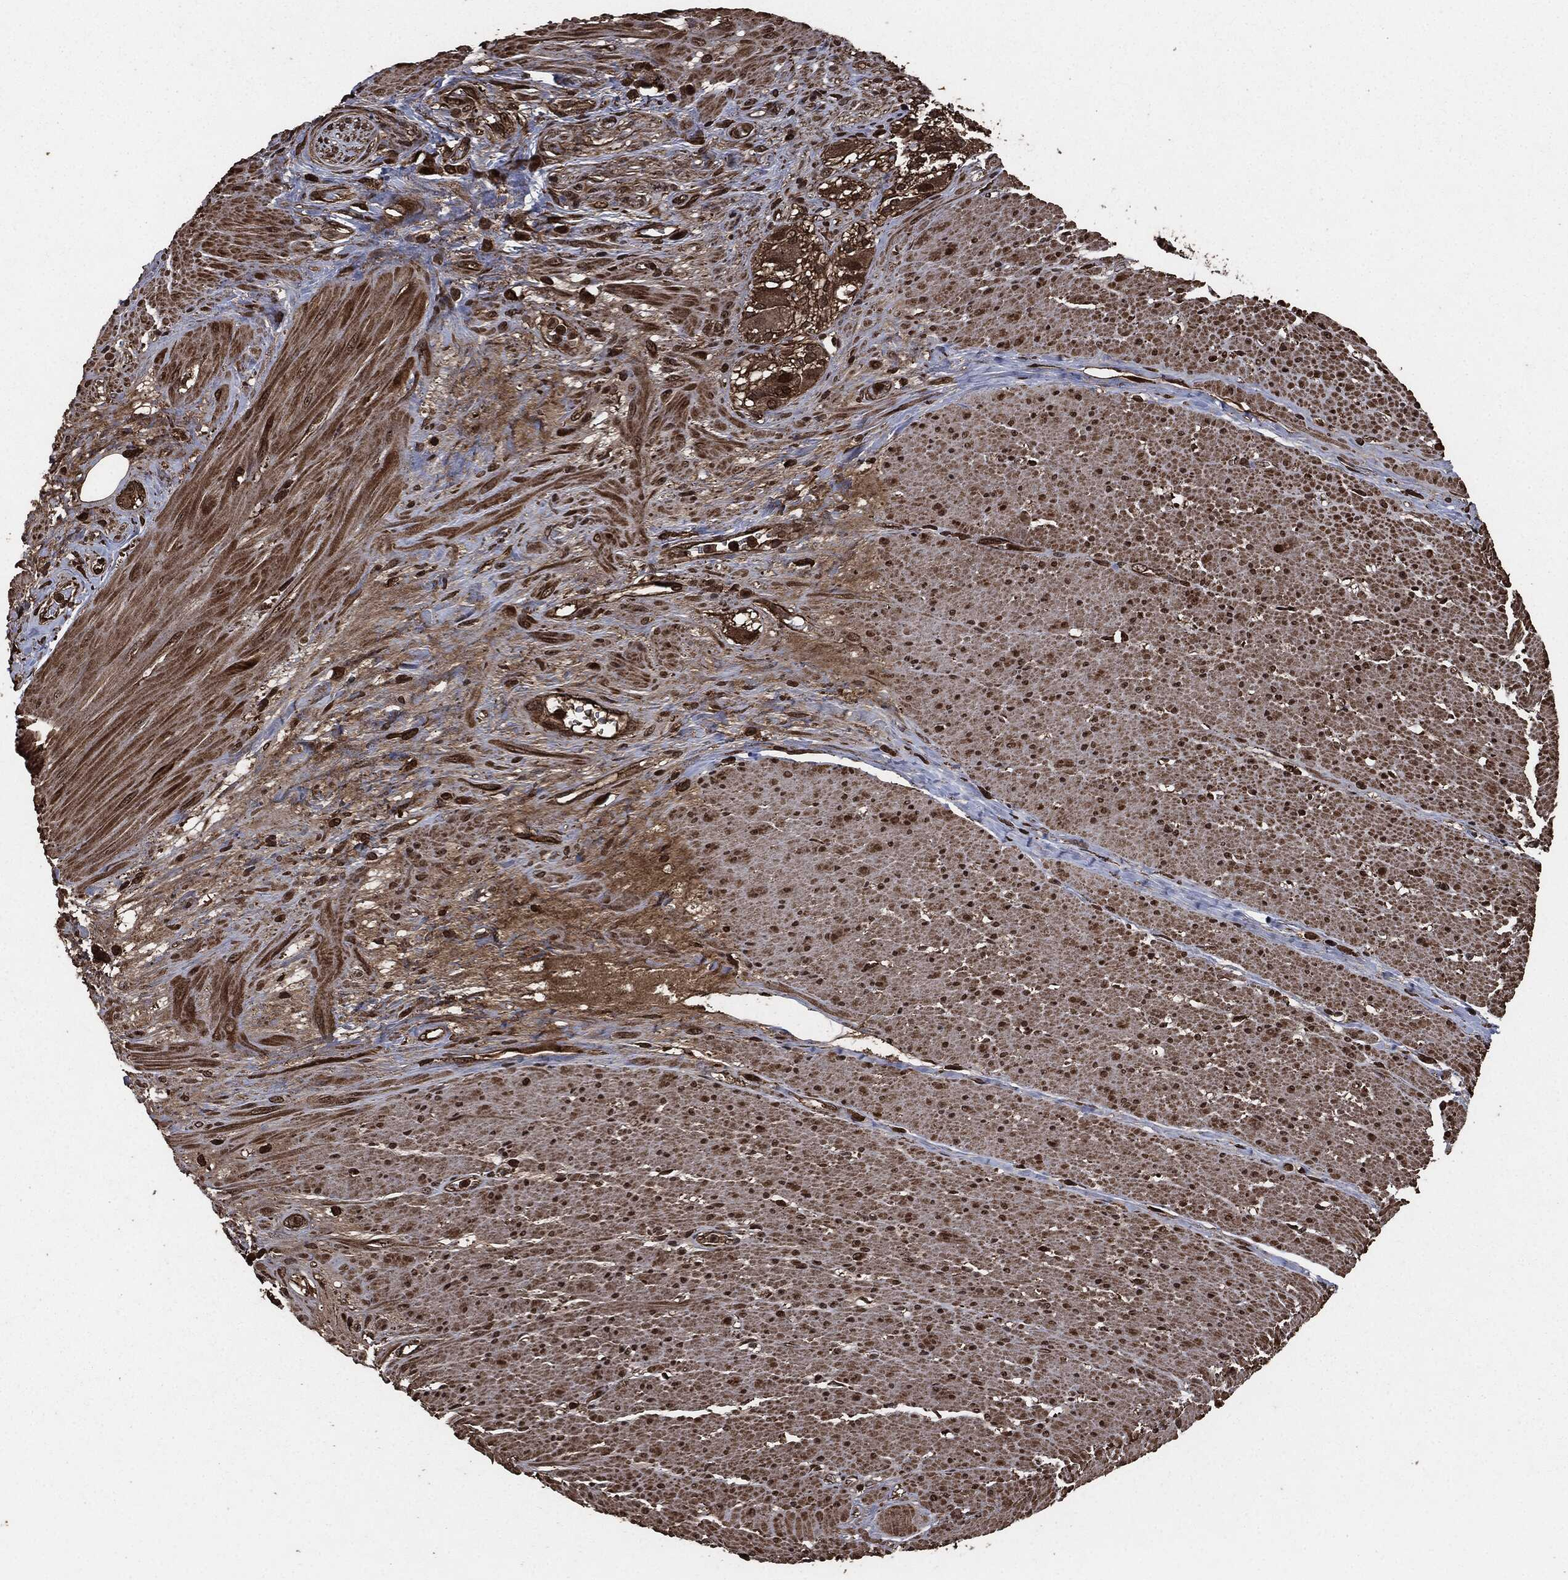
{"staining": {"intensity": "strong", "quantity": "25%-75%", "location": "nuclear"}, "tissue": "smooth muscle", "cell_type": "Smooth muscle cells", "image_type": "normal", "snomed": [{"axis": "morphology", "description": "Normal tissue, NOS"}, {"axis": "topography", "description": "Soft tissue"}, {"axis": "topography", "description": "Smooth muscle"}], "caption": "A micrograph of human smooth muscle stained for a protein demonstrates strong nuclear brown staining in smooth muscle cells.", "gene": "EGFR", "patient": {"sex": "male", "age": 72}}